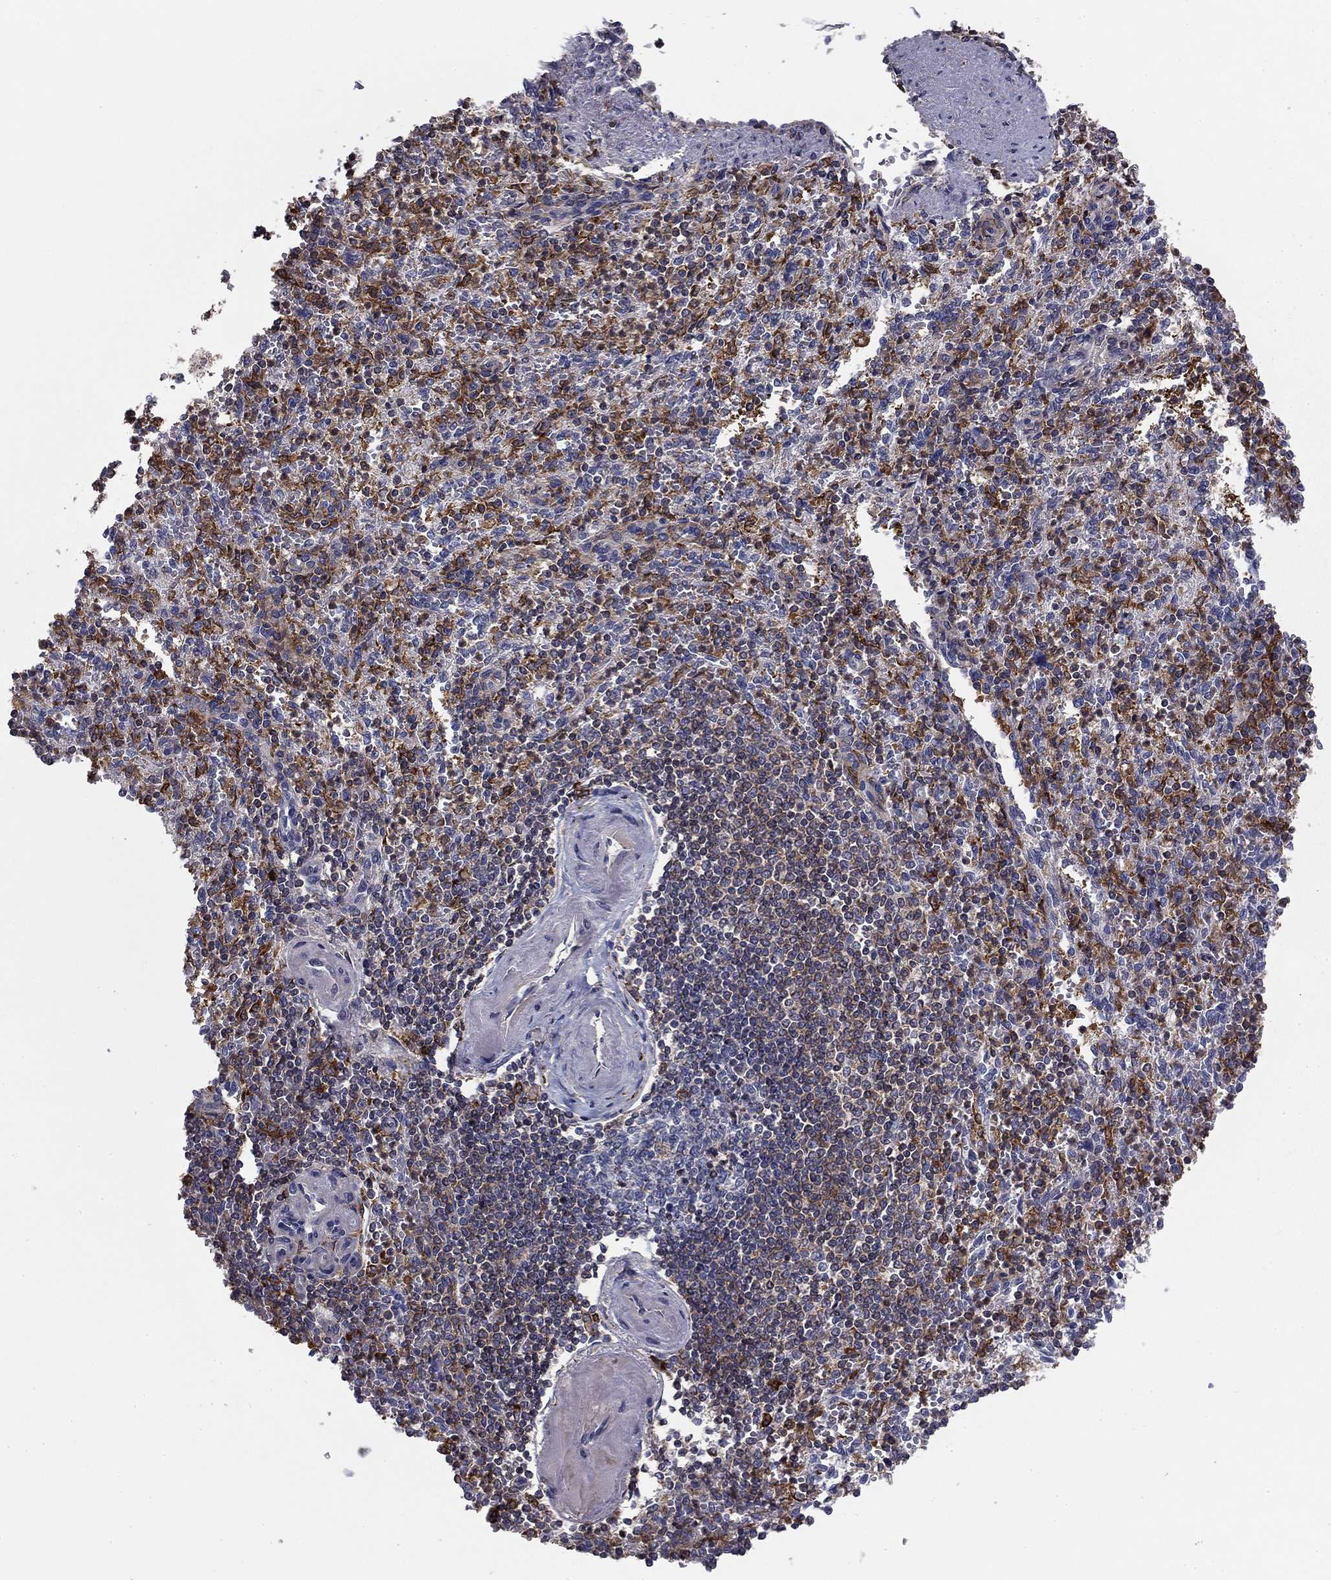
{"staining": {"intensity": "strong", "quantity": ">75%", "location": "cytoplasmic/membranous"}, "tissue": "spleen", "cell_type": "Cells in red pulp", "image_type": "normal", "snomed": [{"axis": "morphology", "description": "Normal tissue, NOS"}, {"axis": "topography", "description": "Spleen"}], "caption": "A high-resolution micrograph shows immunohistochemistry staining of unremarkable spleen, which shows strong cytoplasmic/membranous expression in about >75% of cells in red pulp. The staining was performed using DAB, with brown indicating positive protein expression. Nuclei are stained blue with hematoxylin.", "gene": "PLCB2", "patient": {"sex": "female", "age": 74}}